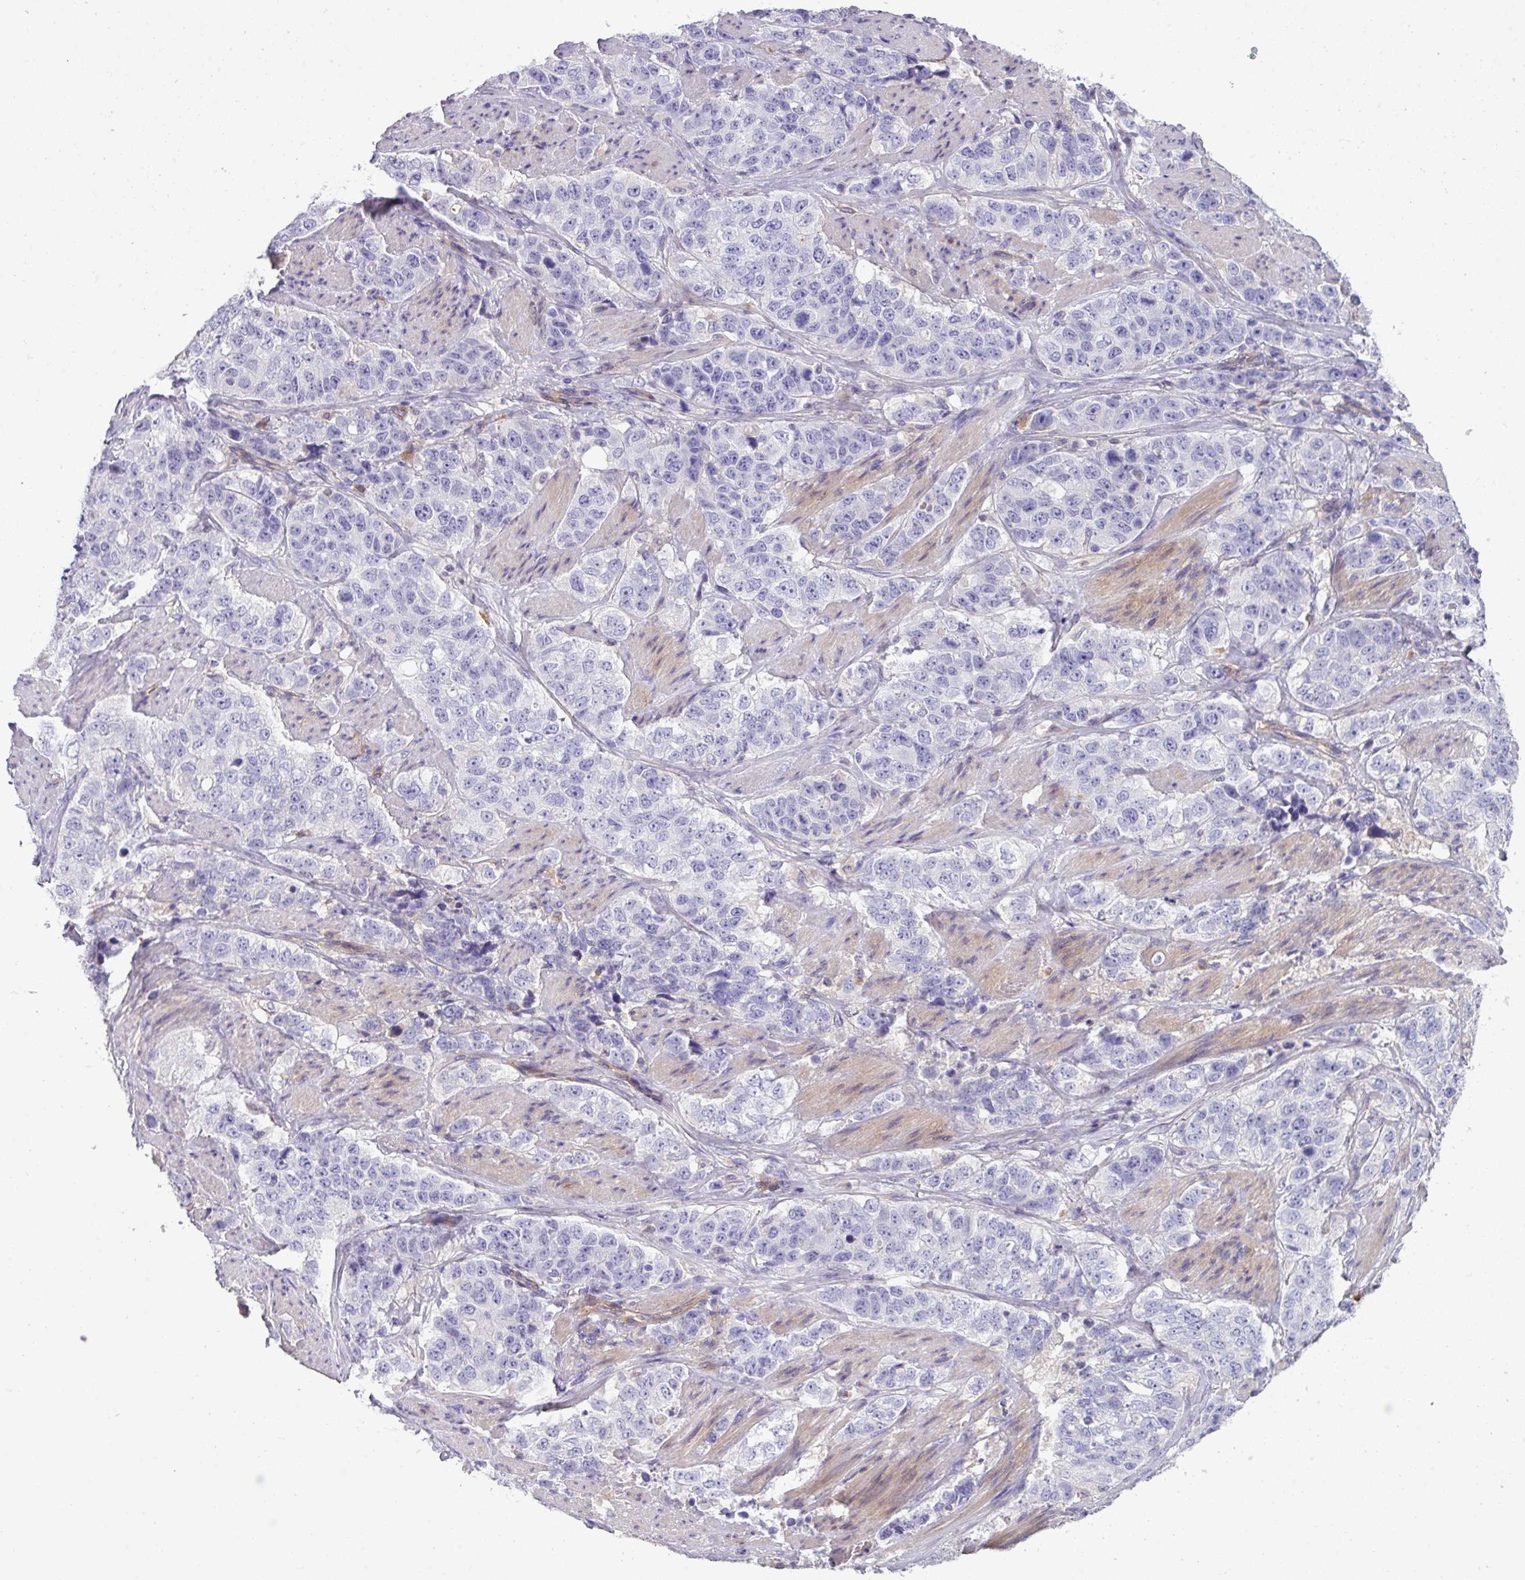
{"staining": {"intensity": "negative", "quantity": "none", "location": "none"}, "tissue": "stomach cancer", "cell_type": "Tumor cells", "image_type": "cancer", "snomed": [{"axis": "morphology", "description": "Adenocarcinoma, NOS"}, {"axis": "topography", "description": "Stomach"}], "caption": "Immunohistochemical staining of human stomach cancer (adenocarcinoma) shows no significant positivity in tumor cells. (DAB IHC, high magnification).", "gene": "KIRREL3", "patient": {"sex": "male", "age": 48}}